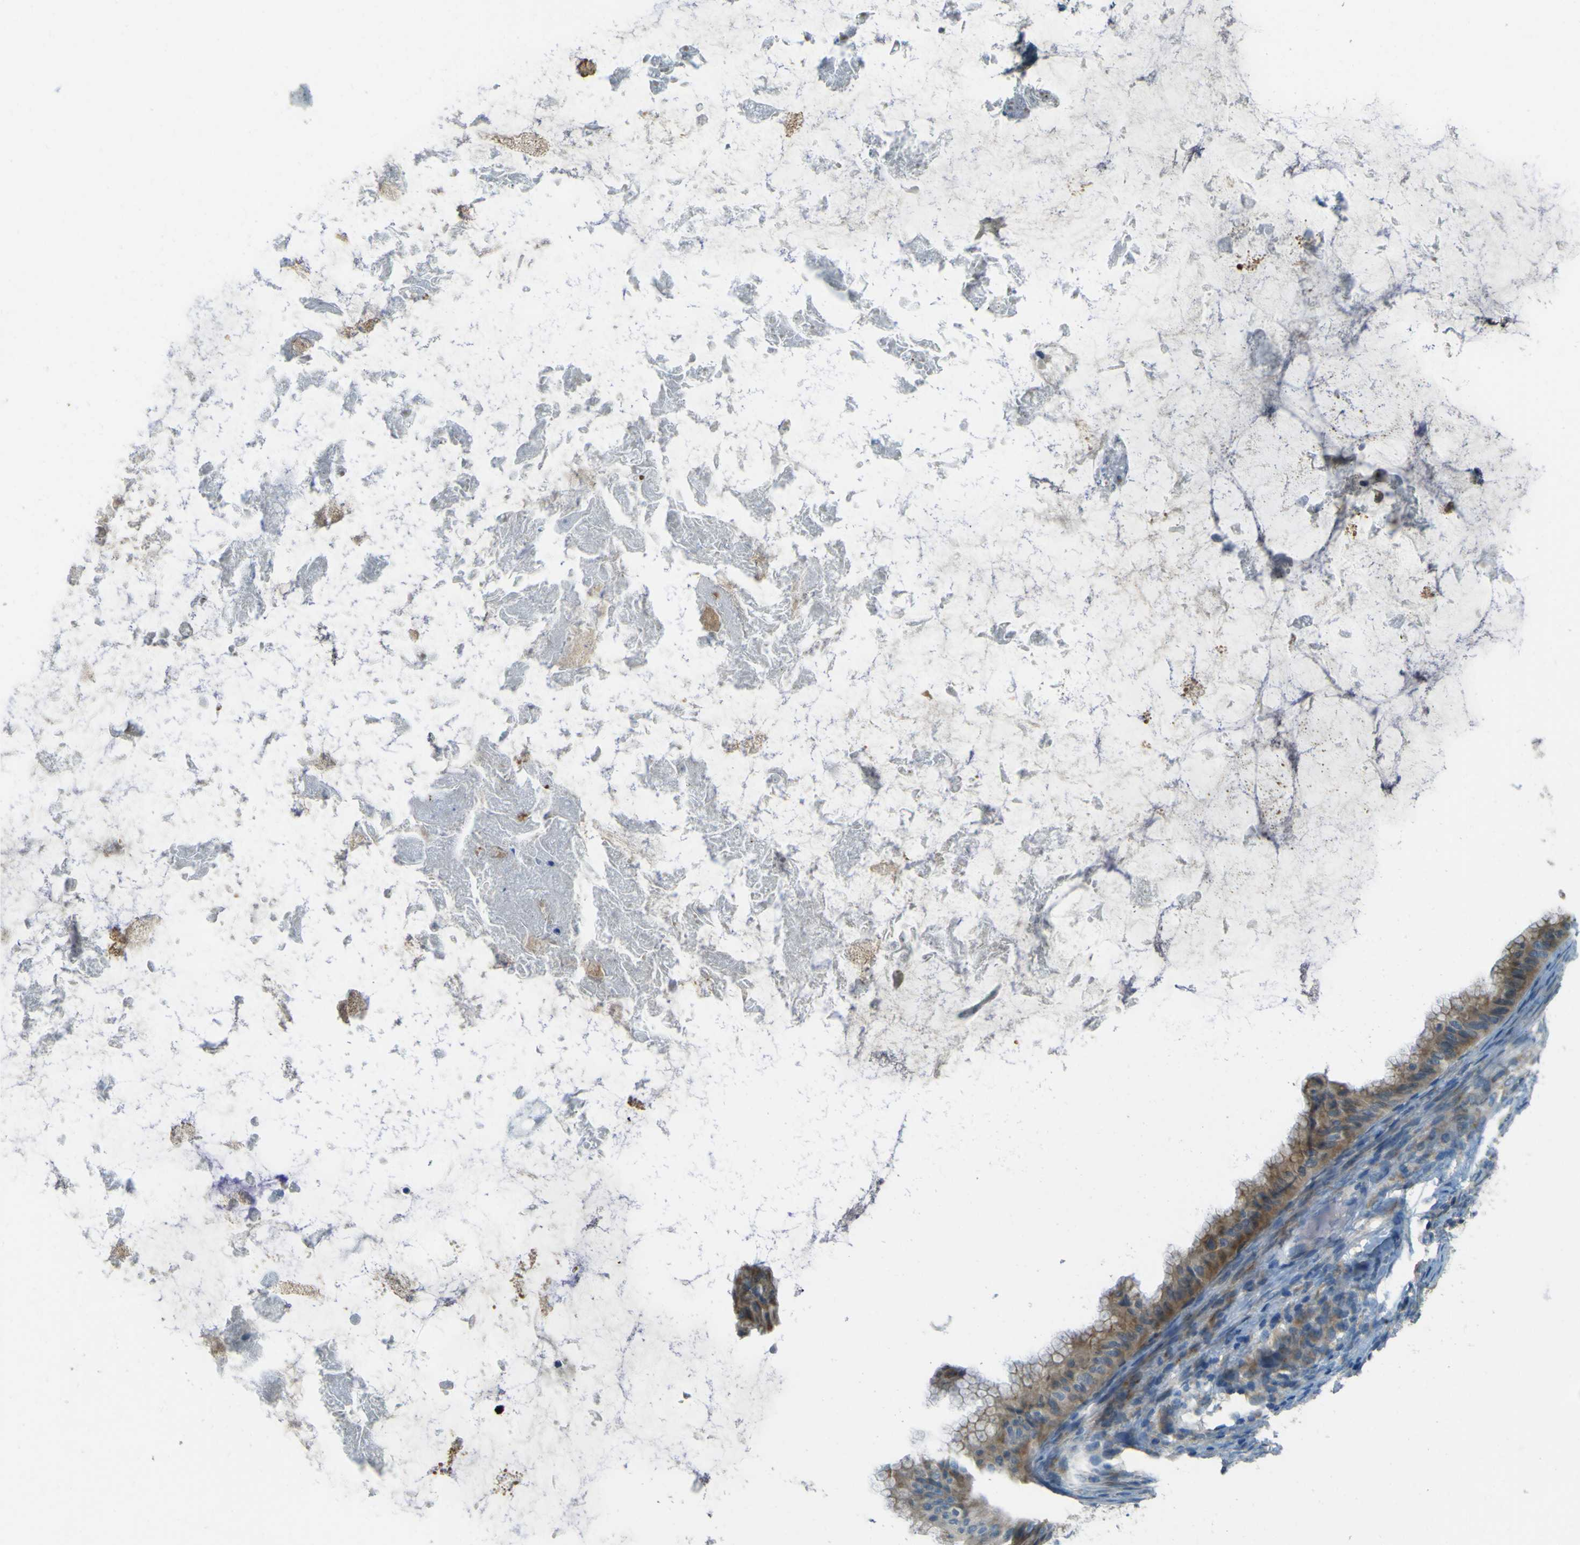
{"staining": {"intensity": "moderate", "quantity": ">75%", "location": "cytoplasmic/membranous"}, "tissue": "ovarian cancer", "cell_type": "Tumor cells", "image_type": "cancer", "snomed": [{"axis": "morphology", "description": "Cystadenocarcinoma, mucinous, NOS"}, {"axis": "topography", "description": "Ovary"}], "caption": "Immunohistochemistry (IHC) histopathology image of human mucinous cystadenocarcinoma (ovarian) stained for a protein (brown), which displays medium levels of moderate cytoplasmic/membranous staining in about >75% of tumor cells.", "gene": "FKTN", "patient": {"sex": "female", "age": 61}}